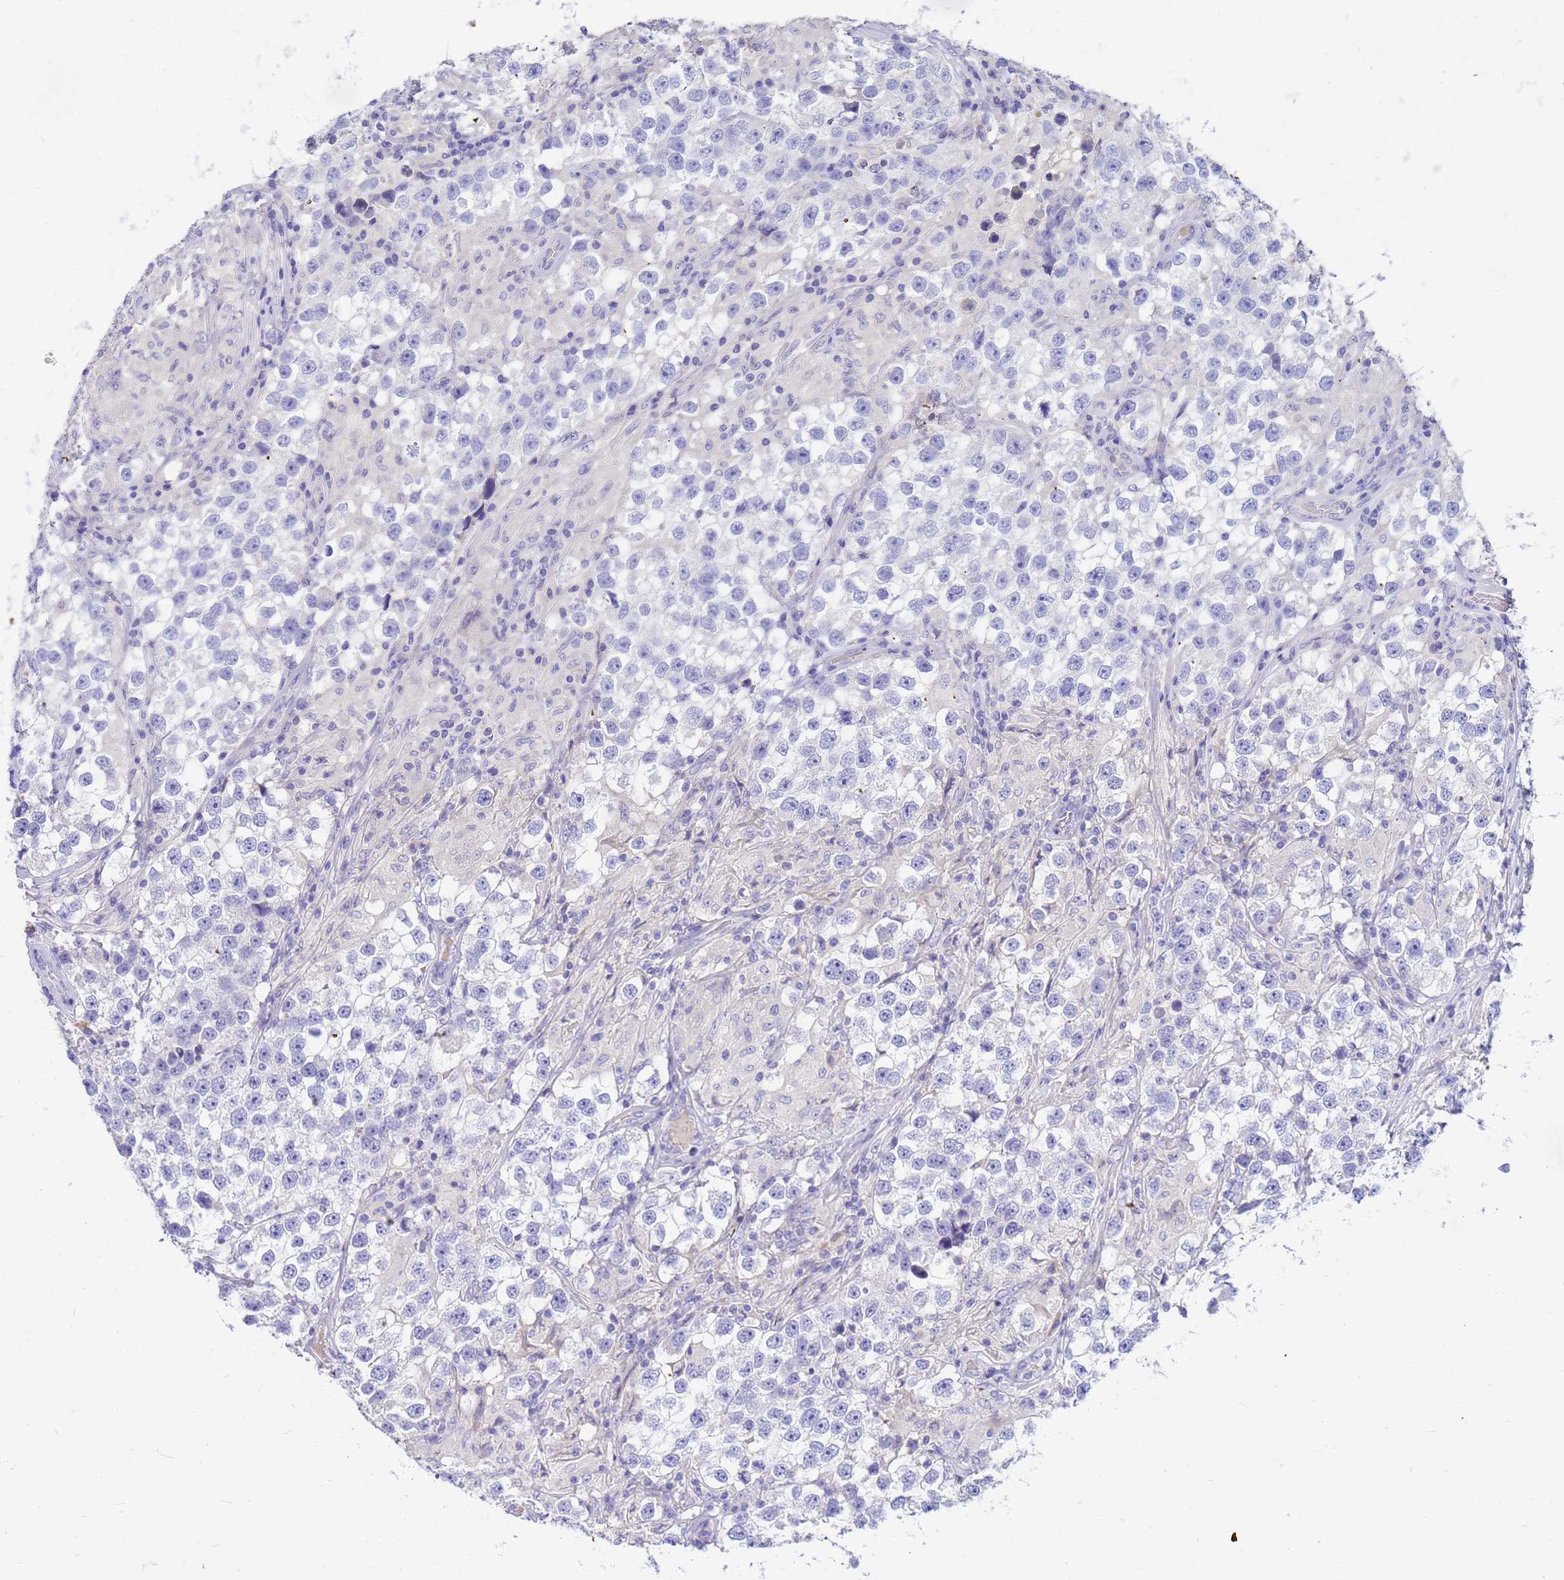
{"staining": {"intensity": "negative", "quantity": "none", "location": "none"}, "tissue": "testis cancer", "cell_type": "Tumor cells", "image_type": "cancer", "snomed": [{"axis": "morphology", "description": "Seminoma, NOS"}, {"axis": "topography", "description": "Testis"}], "caption": "Immunohistochemistry histopathology image of neoplastic tissue: human testis cancer stained with DAB (3,3'-diaminobenzidine) shows no significant protein staining in tumor cells.", "gene": "DPRX", "patient": {"sex": "male", "age": 46}}